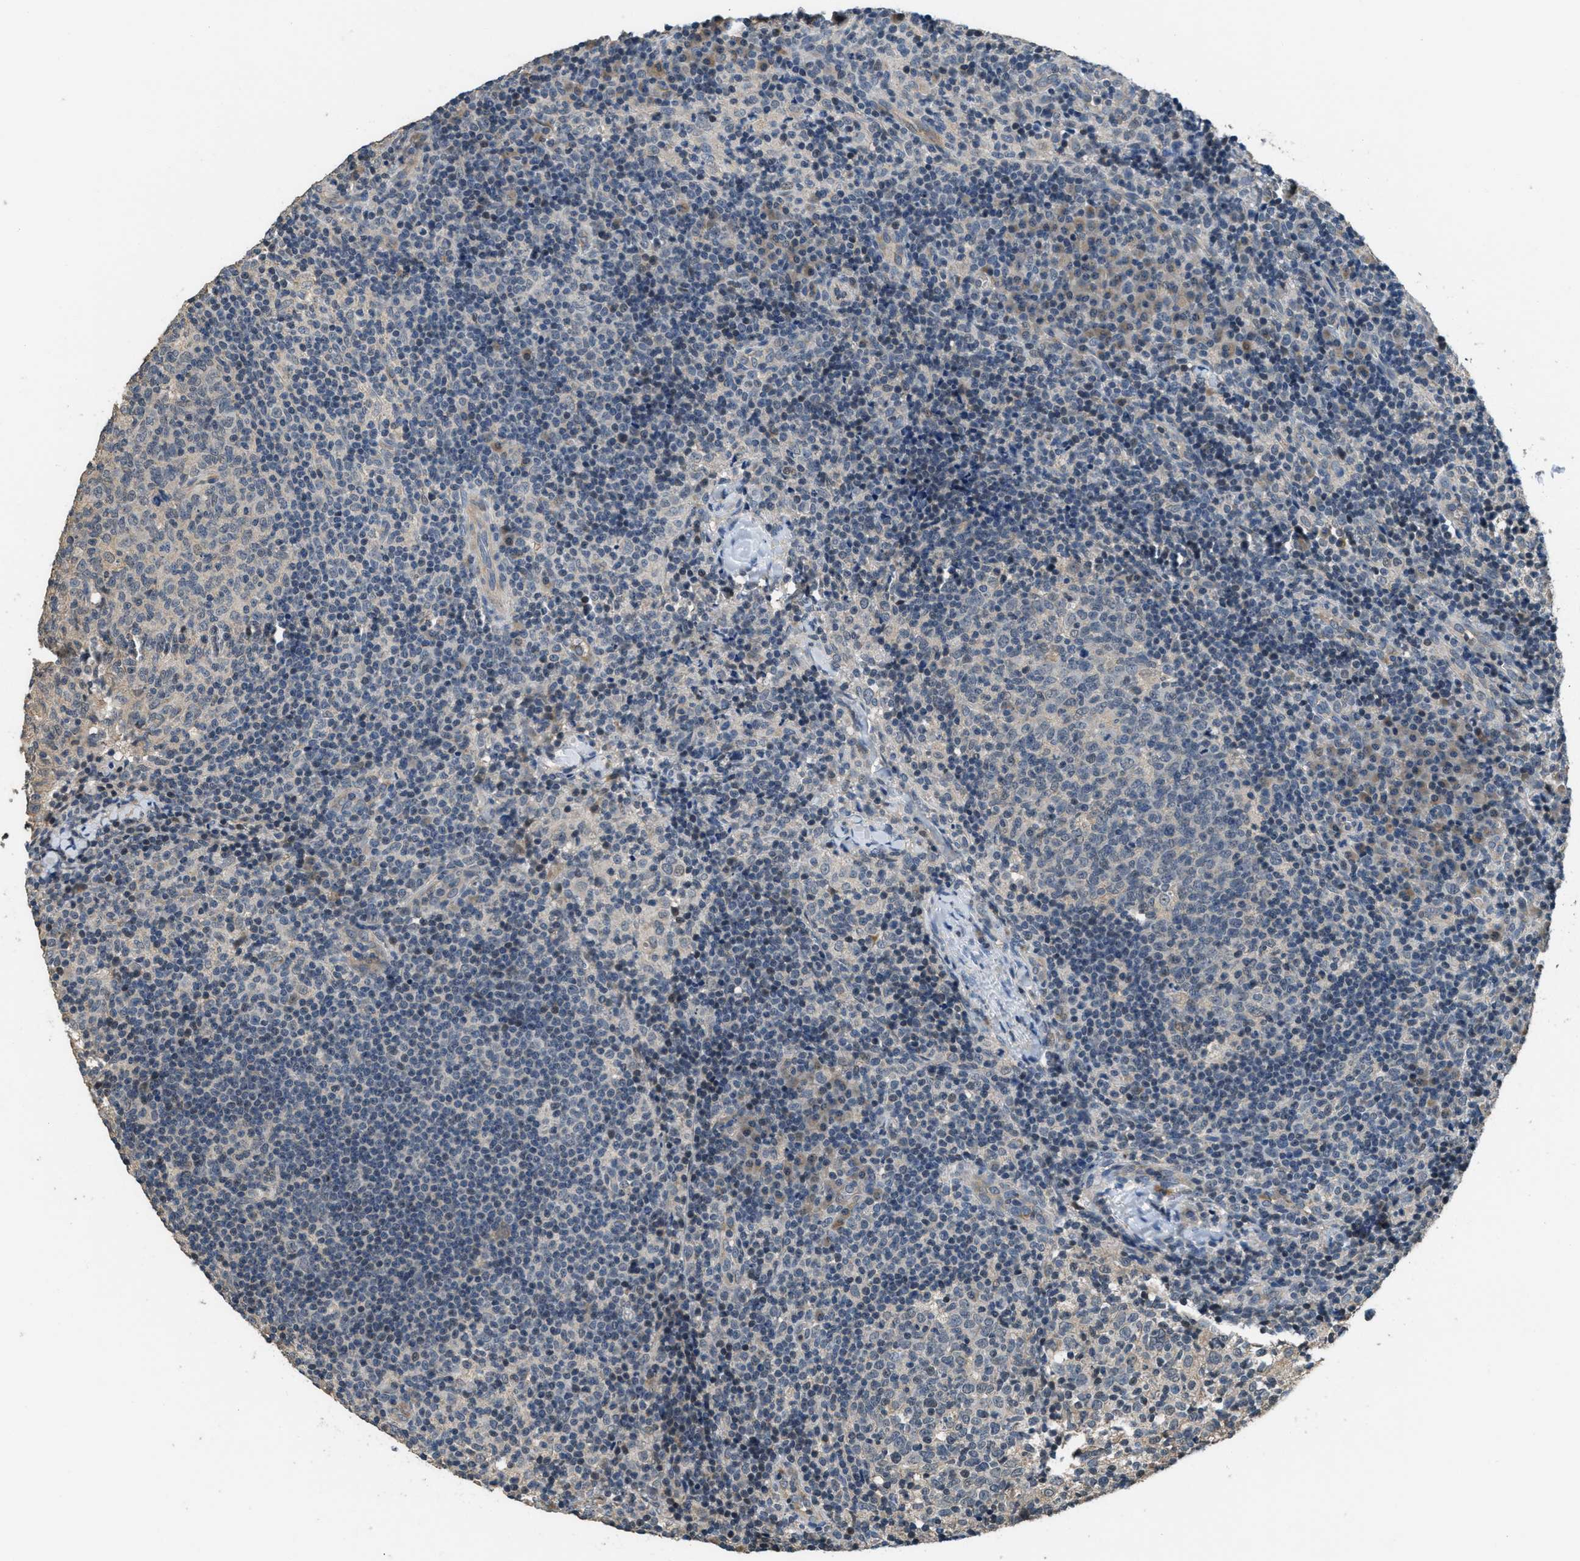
{"staining": {"intensity": "negative", "quantity": "none", "location": "none"}, "tissue": "lymph node", "cell_type": "Germinal center cells", "image_type": "normal", "snomed": [{"axis": "morphology", "description": "Normal tissue, NOS"}, {"axis": "morphology", "description": "Inflammation, NOS"}, {"axis": "topography", "description": "Lymph node"}], "caption": "This is an immunohistochemistry image of unremarkable human lymph node. There is no positivity in germinal center cells.", "gene": "NAT1", "patient": {"sex": "male", "age": 55}}